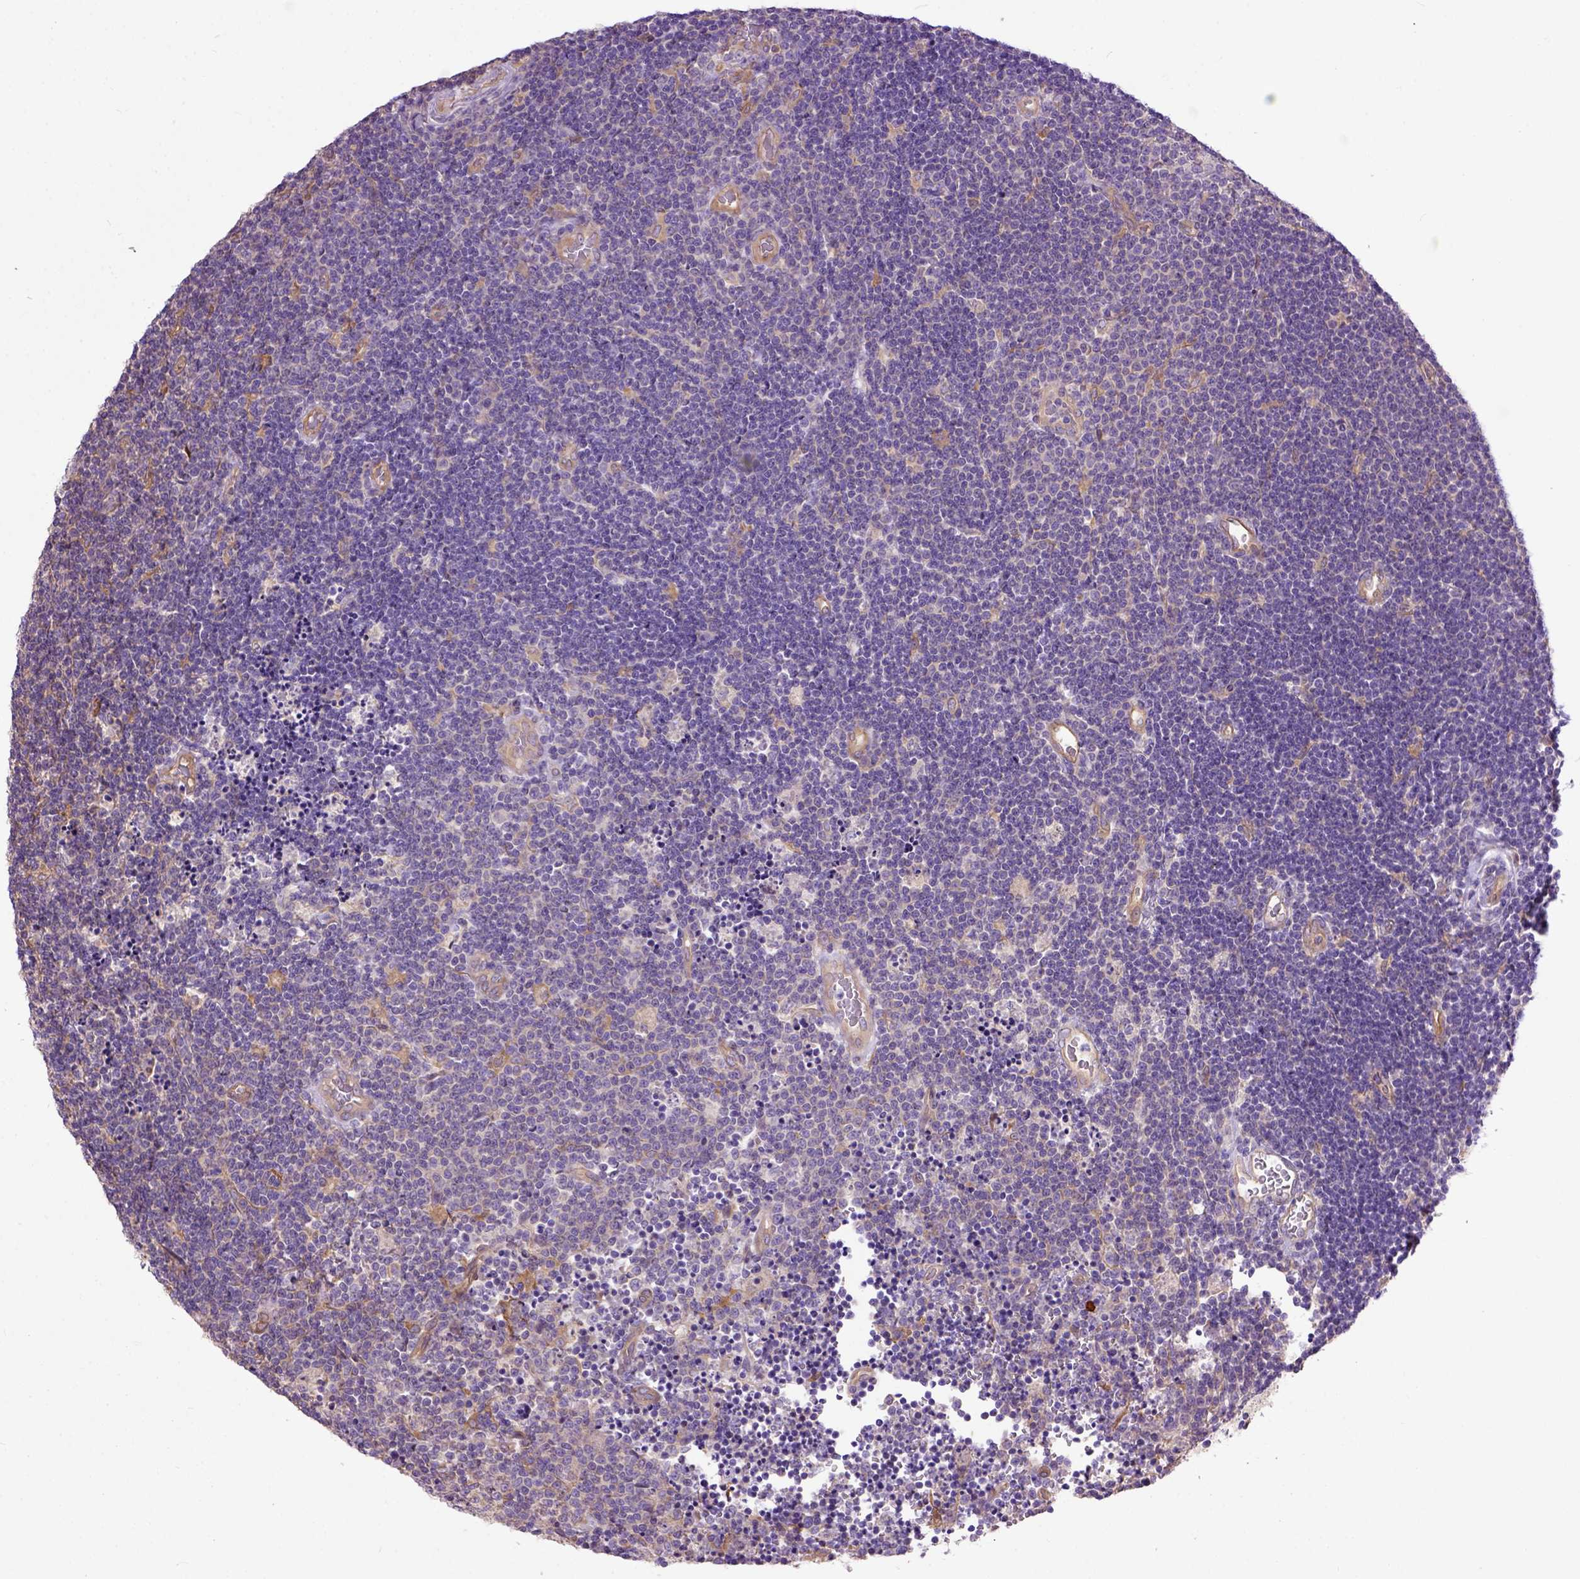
{"staining": {"intensity": "negative", "quantity": "none", "location": "none"}, "tissue": "lymphoma", "cell_type": "Tumor cells", "image_type": "cancer", "snomed": [{"axis": "morphology", "description": "Malignant lymphoma, non-Hodgkin's type, Low grade"}, {"axis": "topography", "description": "Brain"}], "caption": "Immunohistochemical staining of lymphoma exhibits no significant positivity in tumor cells. The staining was performed using DAB (3,3'-diaminobenzidine) to visualize the protein expression in brown, while the nuclei were stained in blue with hematoxylin (Magnification: 20x).", "gene": "SEMA4F", "patient": {"sex": "female", "age": 66}}